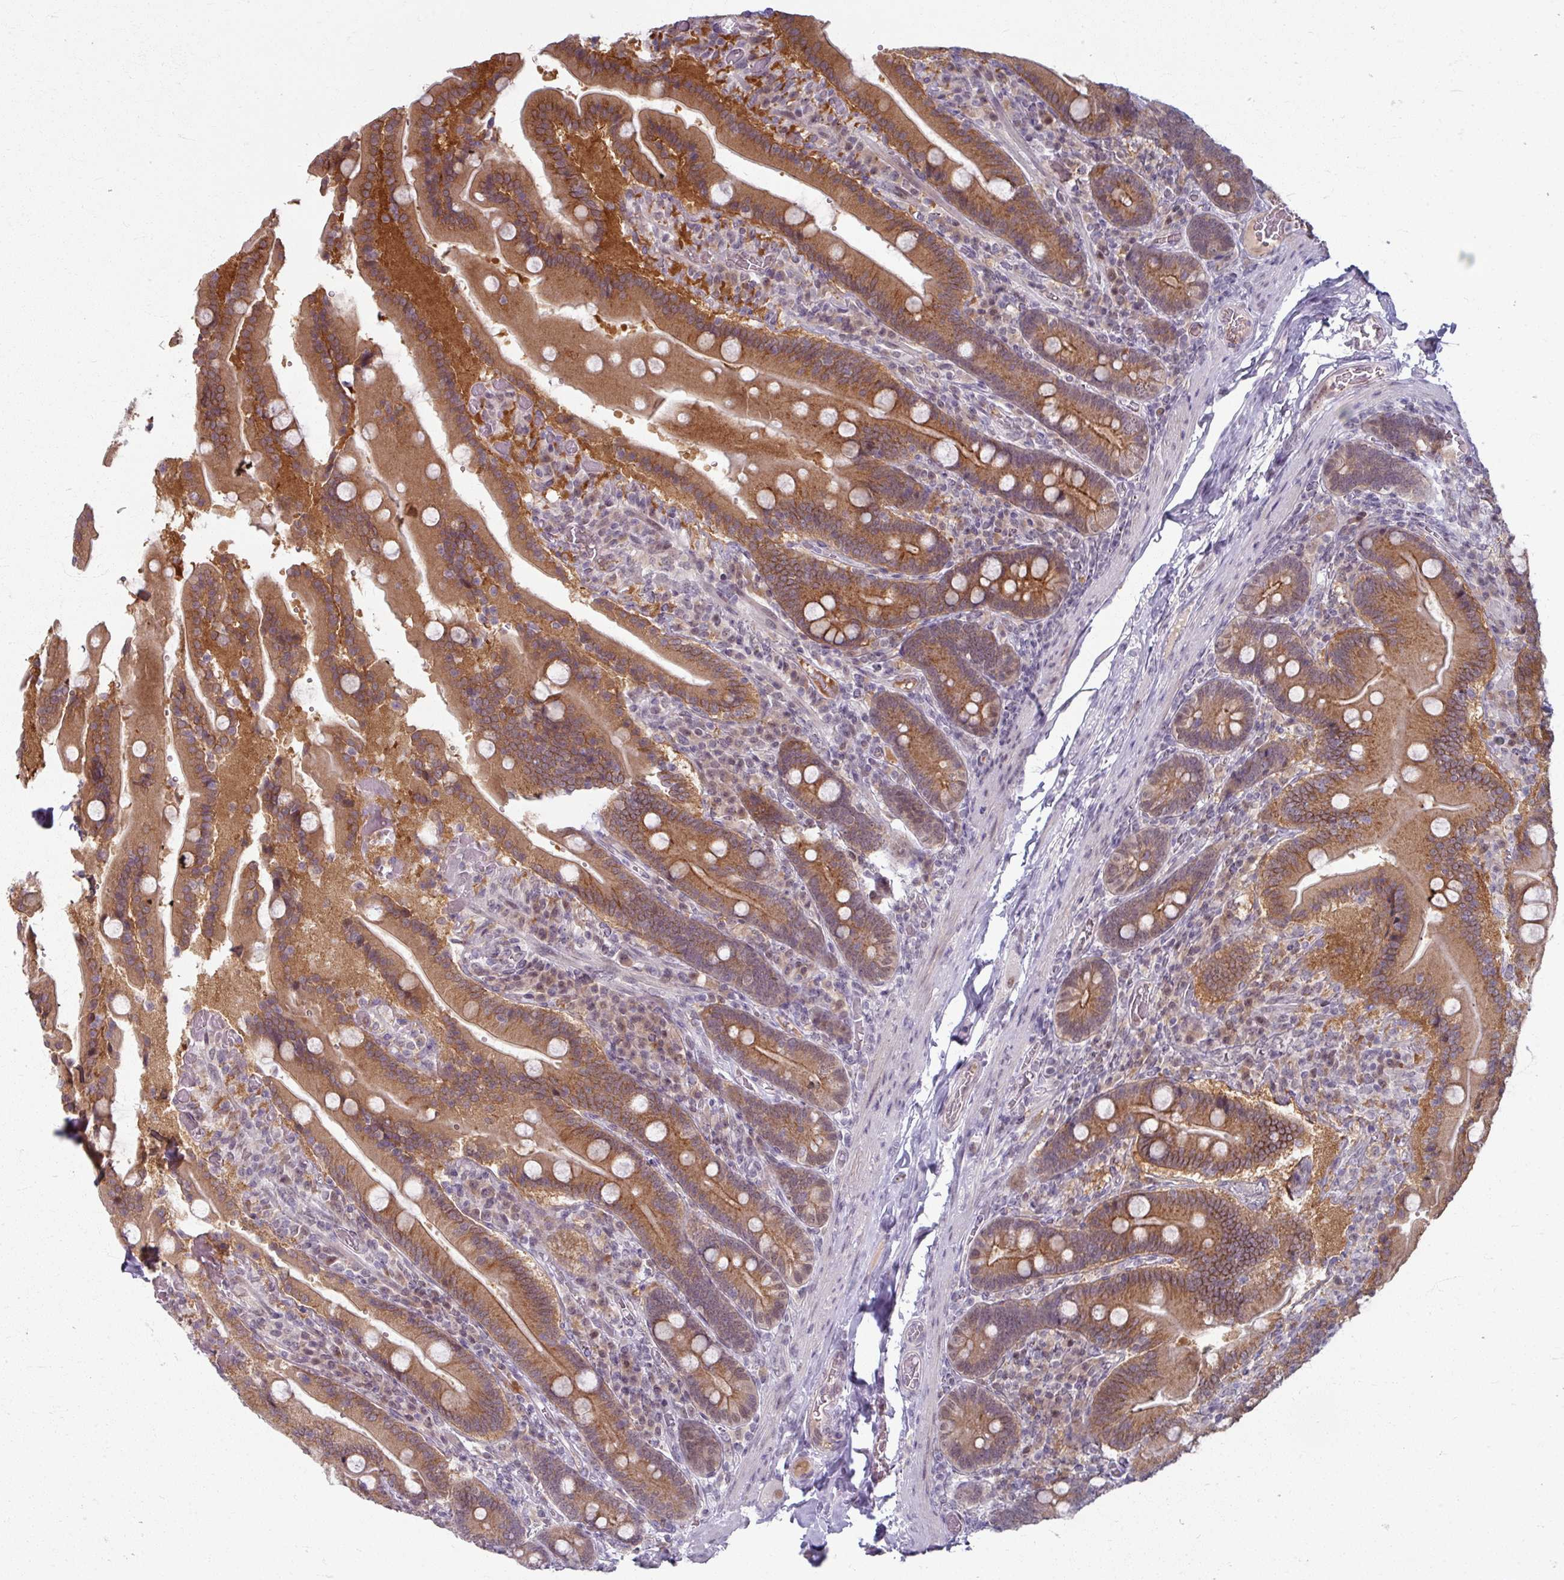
{"staining": {"intensity": "strong", "quantity": ">75%", "location": "cytoplasmic/membranous"}, "tissue": "duodenum", "cell_type": "Glandular cells", "image_type": "normal", "snomed": [{"axis": "morphology", "description": "Normal tissue, NOS"}, {"axis": "topography", "description": "Duodenum"}], "caption": "Strong cytoplasmic/membranous staining is seen in about >75% of glandular cells in normal duodenum.", "gene": "KLC3", "patient": {"sex": "female", "age": 62}}